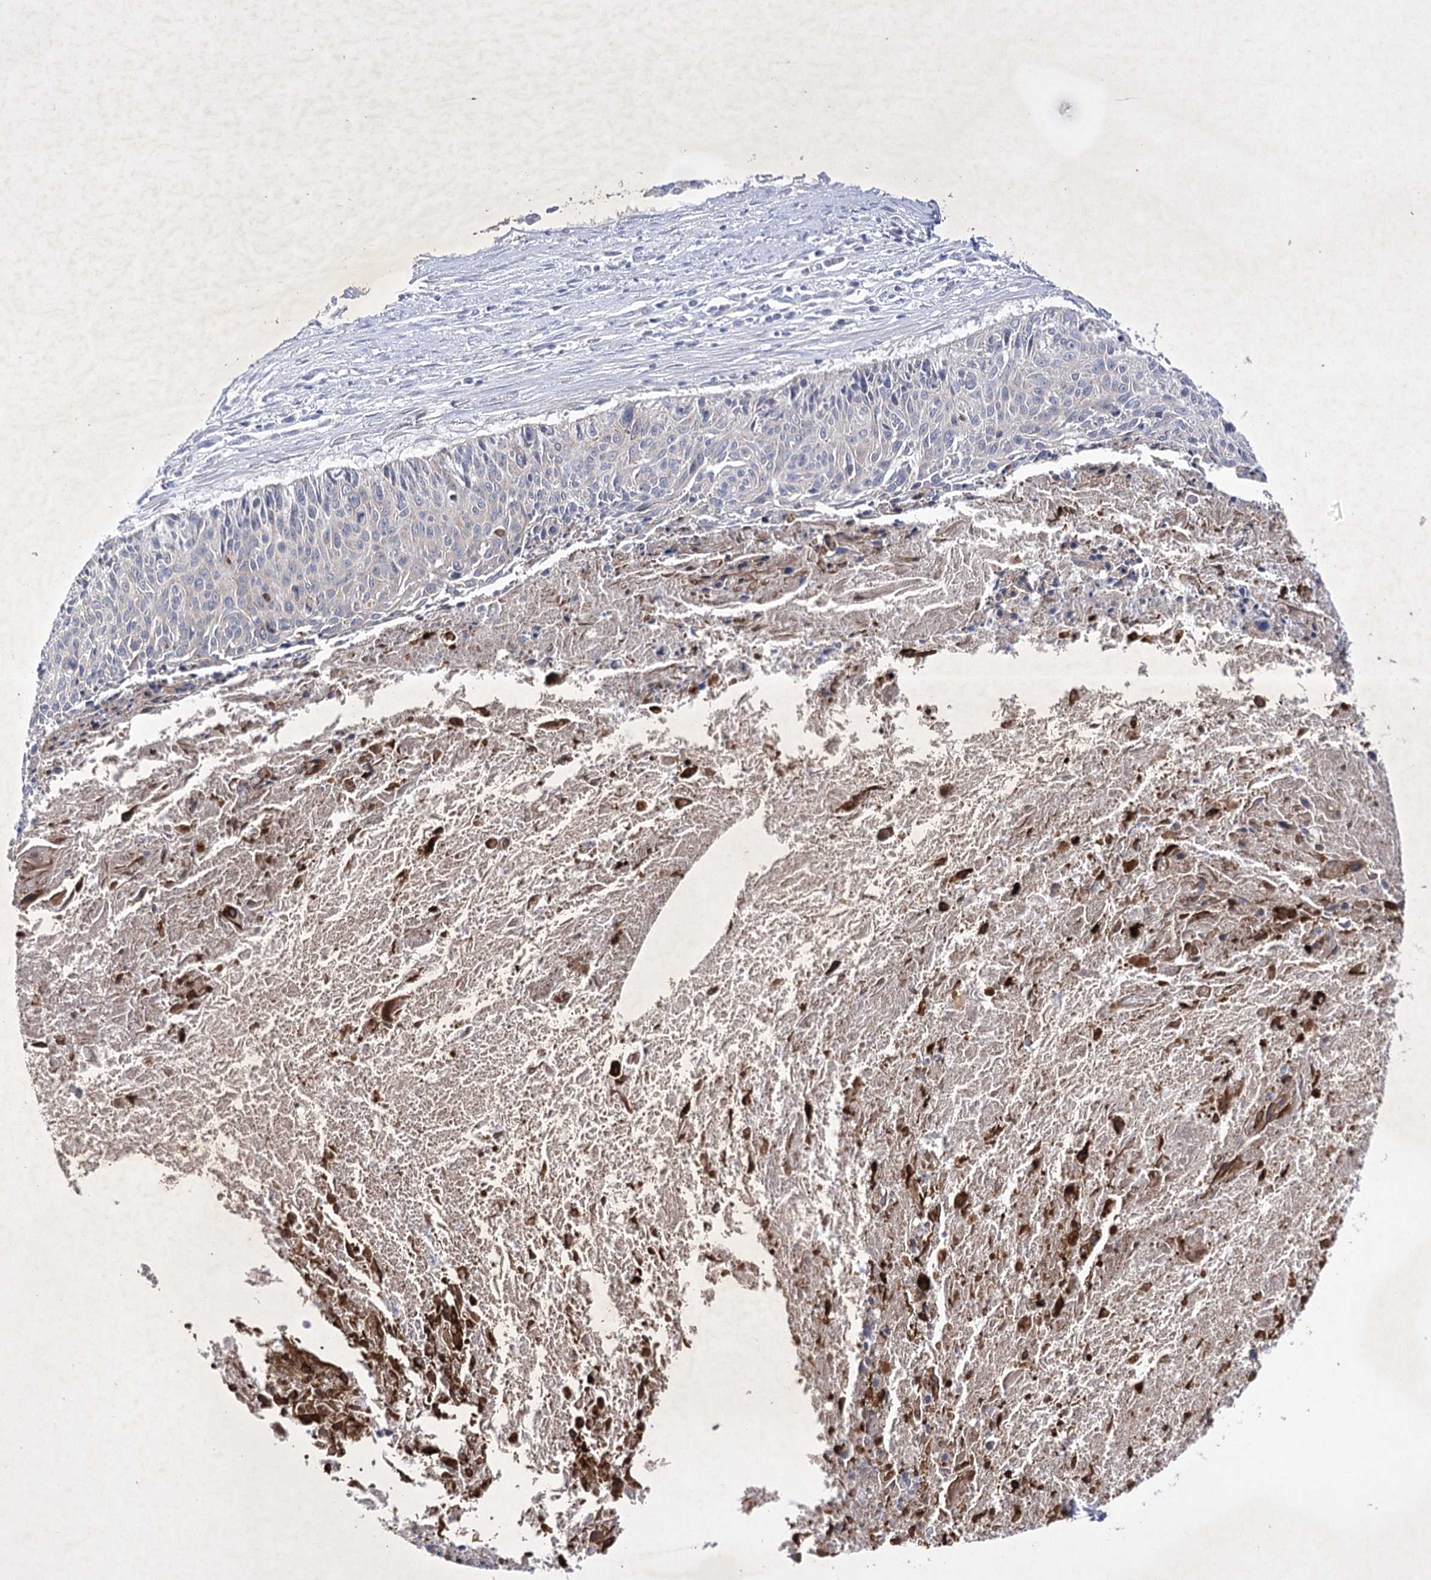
{"staining": {"intensity": "negative", "quantity": "none", "location": "none"}, "tissue": "cervical cancer", "cell_type": "Tumor cells", "image_type": "cancer", "snomed": [{"axis": "morphology", "description": "Squamous cell carcinoma, NOS"}, {"axis": "topography", "description": "Cervix"}], "caption": "This is an immunohistochemistry (IHC) photomicrograph of human cervical cancer (squamous cell carcinoma). There is no positivity in tumor cells.", "gene": "COX15", "patient": {"sex": "female", "age": 55}}